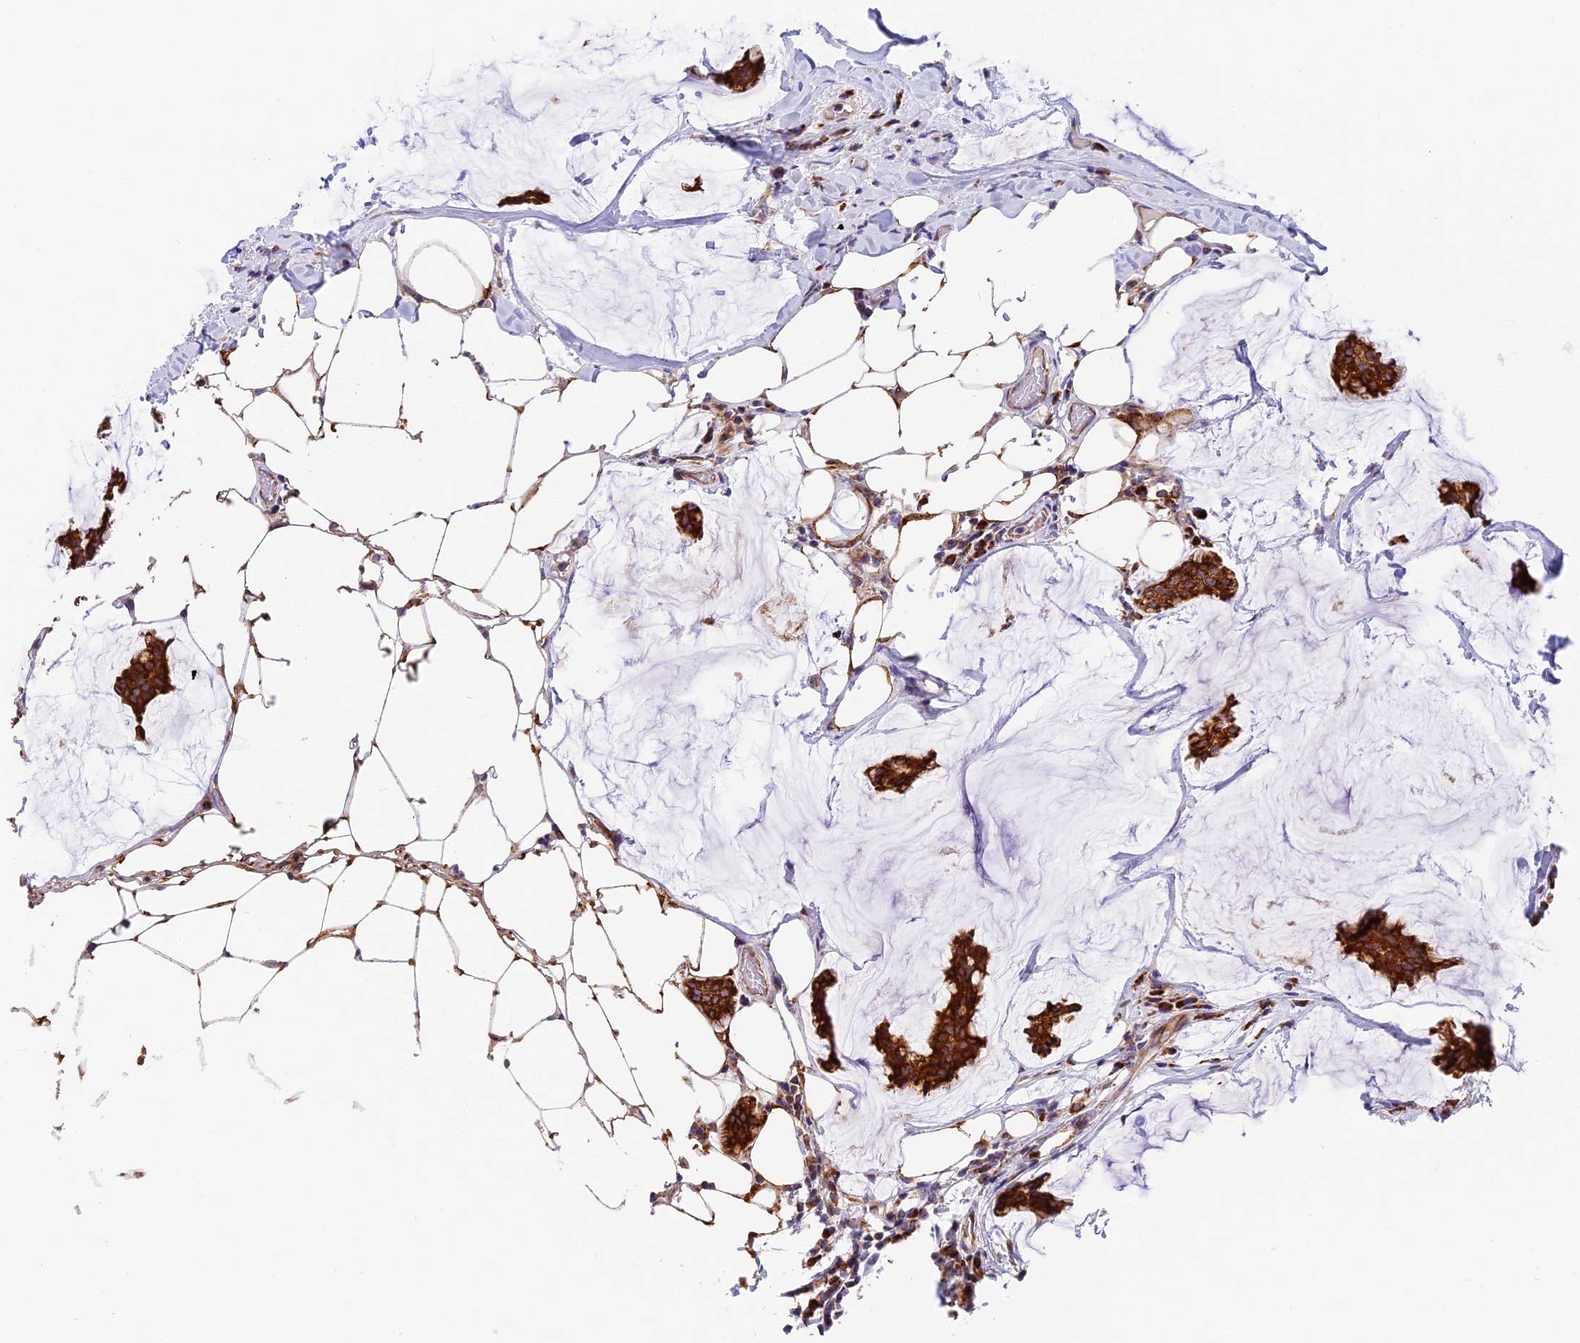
{"staining": {"intensity": "strong", "quantity": ">75%", "location": "cytoplasmic/membranous"}, "tissue": "breast cancer", "cell_type": "Tumor cells", "image_type": "cancer", "snomed": [{"axis": "morphology", "description": "Duct carcinoma"}, {"axis": "topography", "description": "Breast"}], "caption": "Breast cancer (invasive ductal carcinoma) stained with DAB IHC demonstrates high levels of strong cytoplasmic/membranous positivity in approximately >75% of tumor cells.", "gene": "MRAS", "patient": {"sex": "female", "age": 93}}